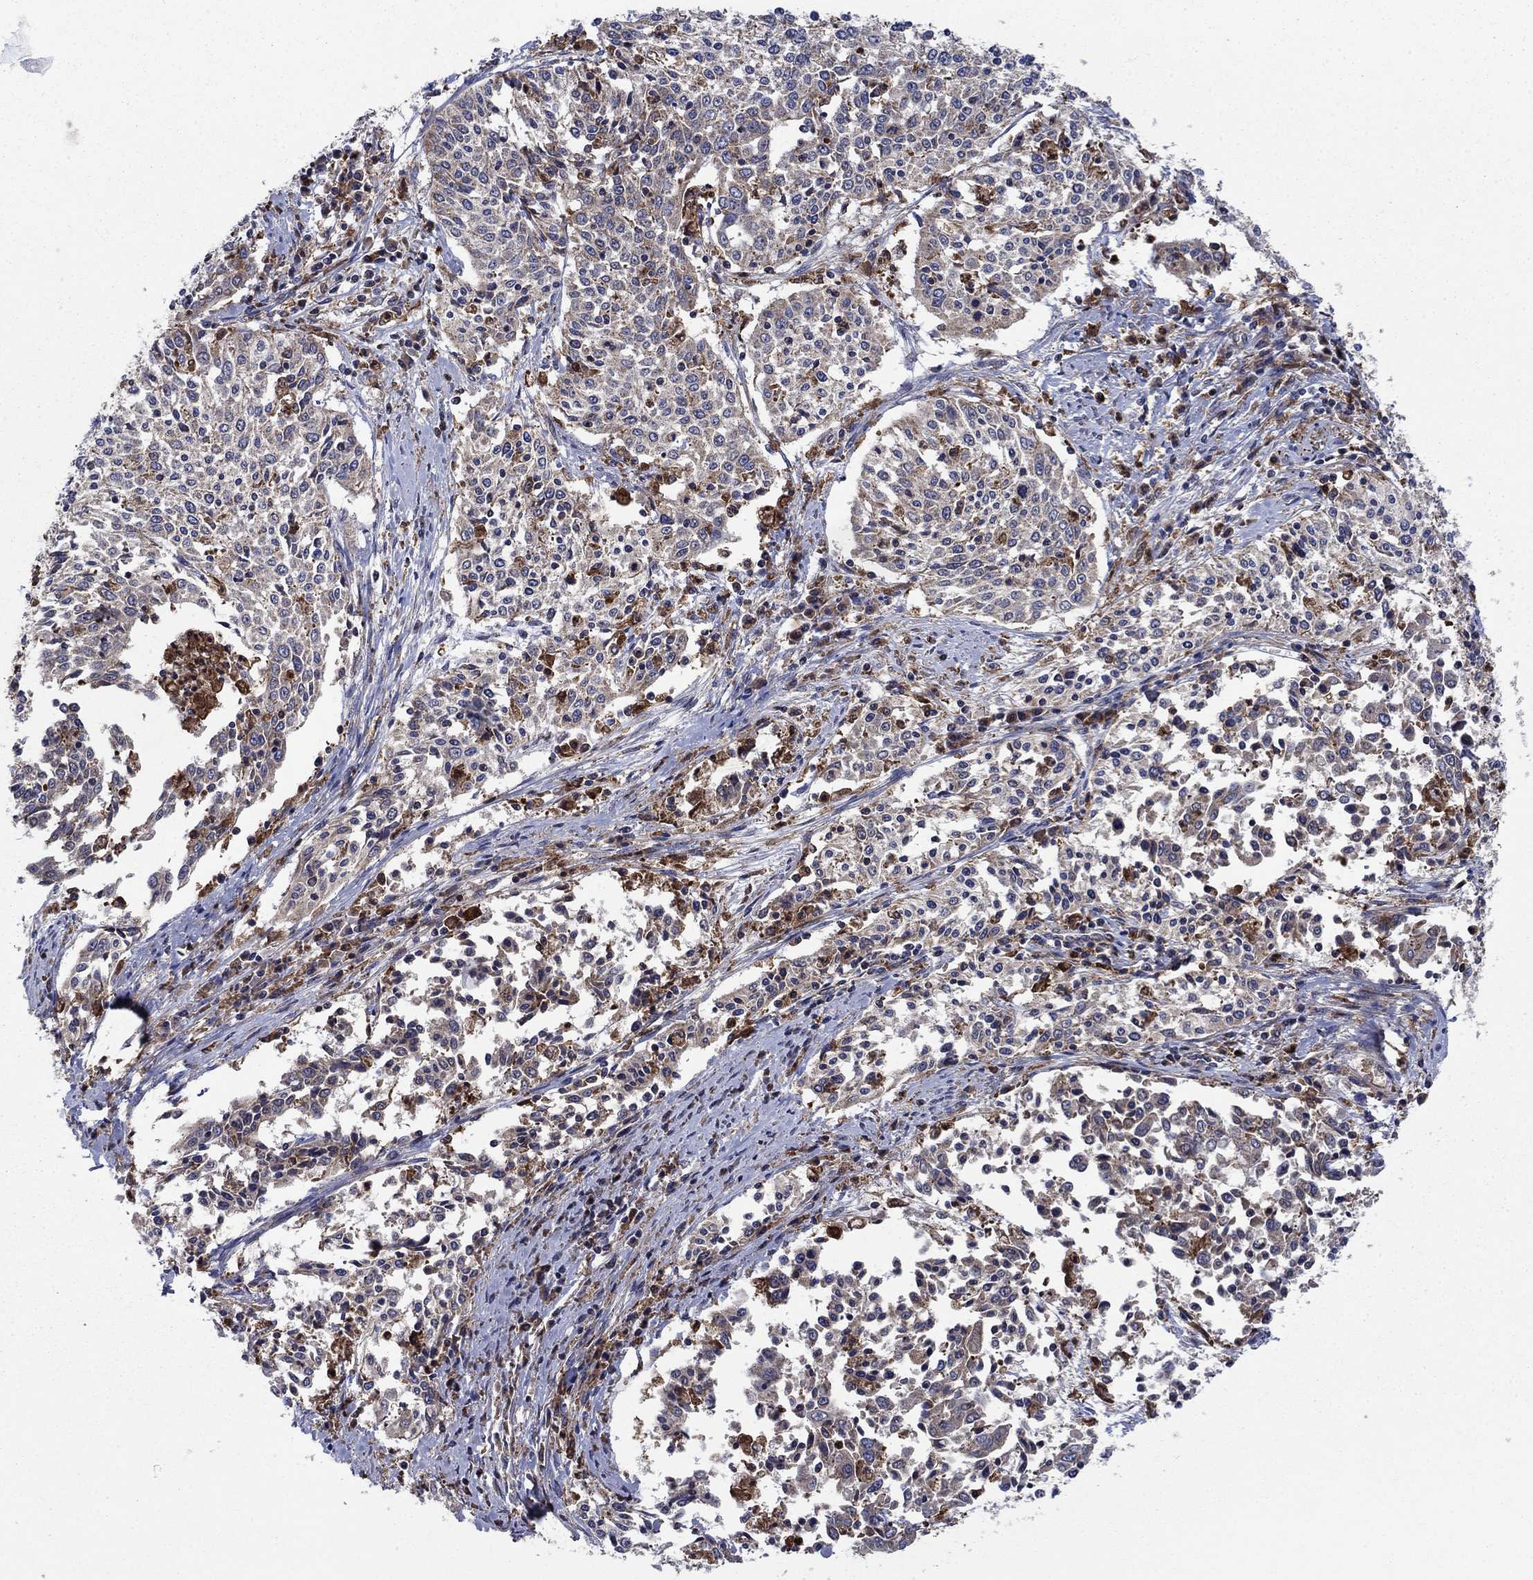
{"staining": {"intensity": "moderate", "quantity": "<25%", "location": "cytoplasmic/membranous"}, "tissue": "cervical cancer", "cell_type": "Tumor cells", "image_type": "cancer", "snomed": [{"axis": "morphology", "description": "Squamous cell carcinoma, NOS"}, {"axis": "topography", "description": "Cervix"}], "caption": "Cervical cancer stained with a protein marker demonstrates moderate staining in tumor cells.", "gene": "RNF19B", "patient": {"sex": "female", "age": 41}}